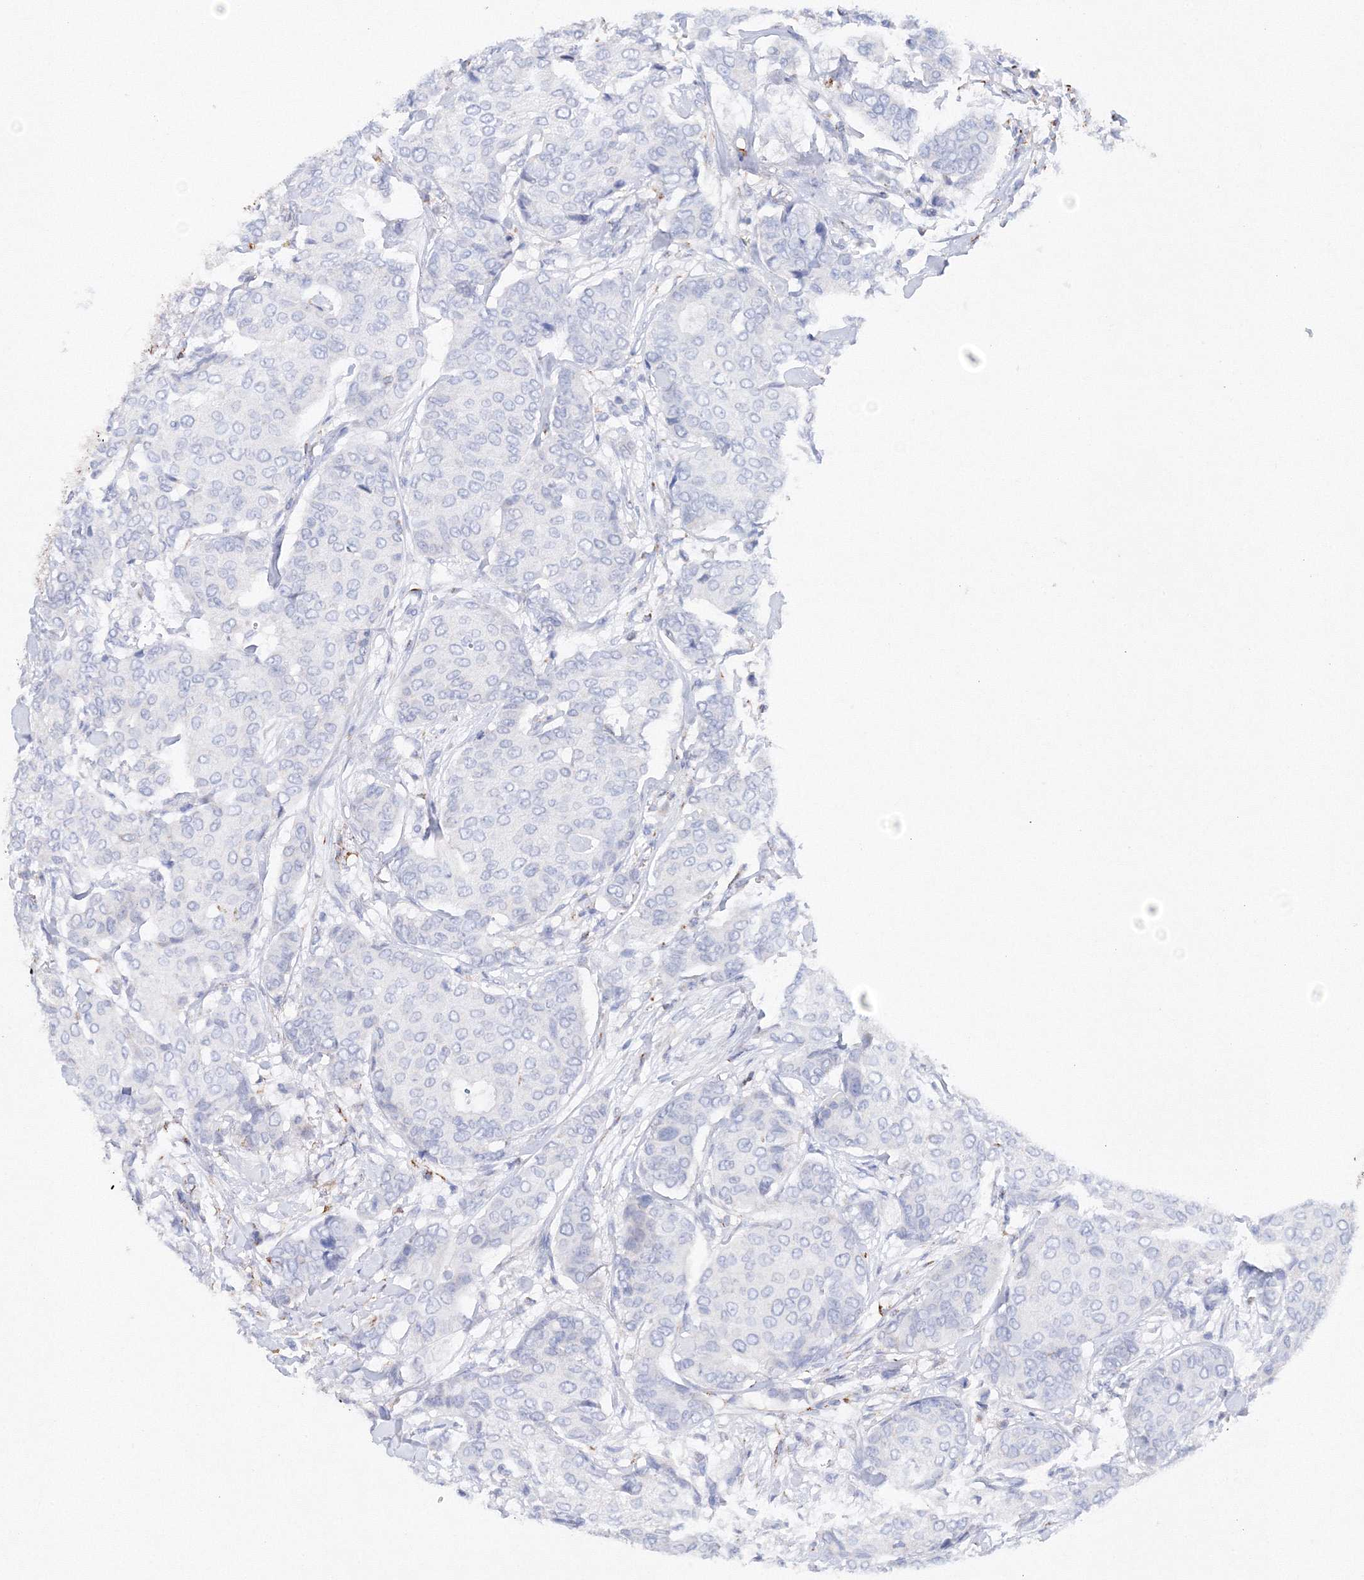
{"staining": {"intensity": "negative", "quantity": "none", "location": "none"}, "tissue": "breast cancer", "cell_type": "Tumor cells", "image_type": "cancer", "snomed": [{"axis": "morphology", "description": "Duct carcinoma"}, {"axis": "topography", "description": "Breast"}], "caption": "IHC of breast invasive ductal carcinoma displays no staining in tumor cells. (Stains: DAB (3,3'-diaminobenzidine) immunohistochemistry with hematoxylin counter stain, Microscopy: brightfield microscopy at high magnification).", "gene": "MERTK", "patient": {"sex": "female", "age": 75}}